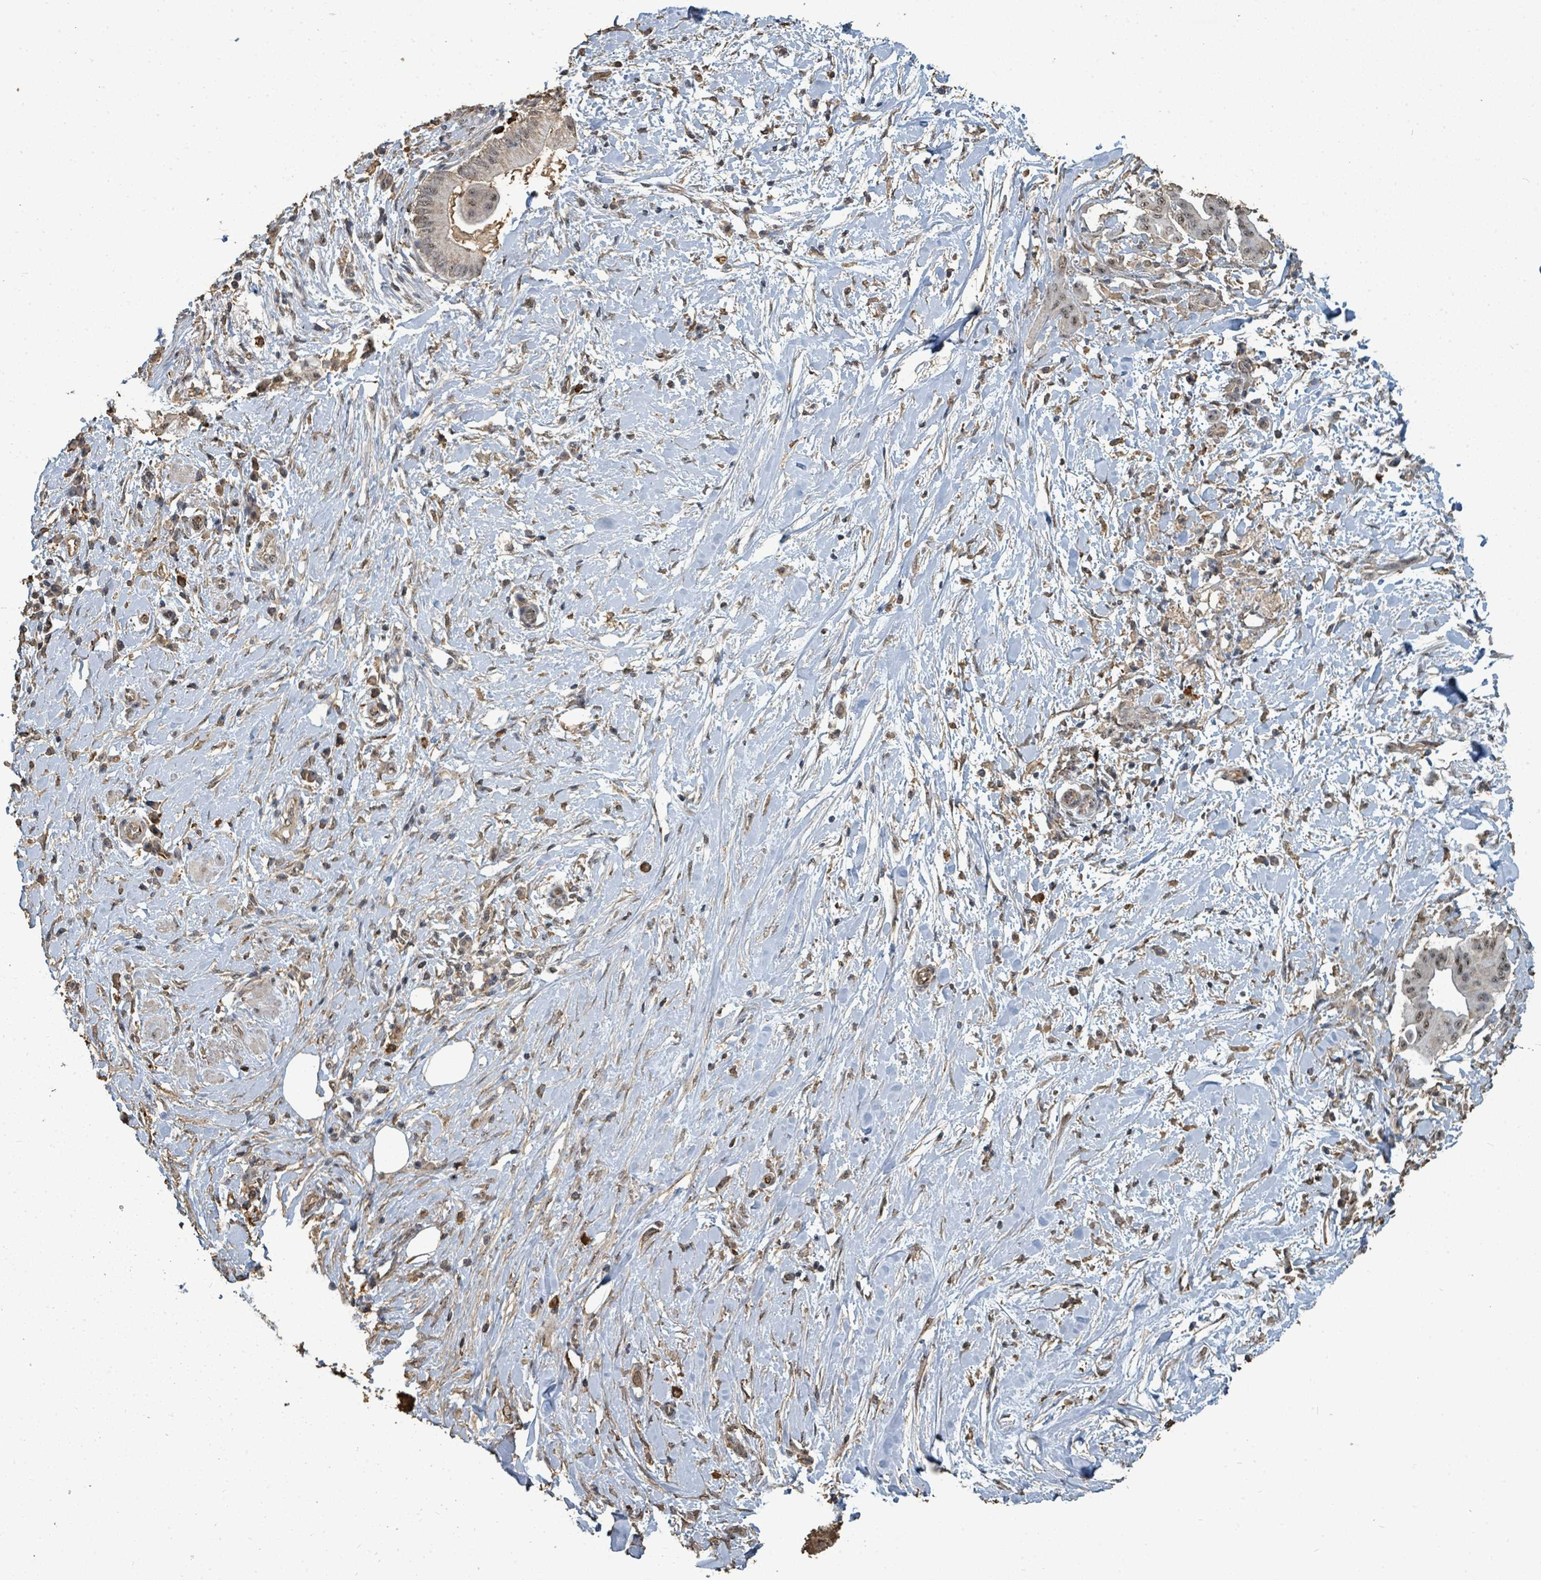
{"staining": {"intensity": "weak", "quantity": ">75%", "location": "nuclear"}, "tissue": "pancreatic cancer", "cell_type": "Tumor cells", "image_type": "cancer", "snomed": [{"axis": "morphology", "description": "Adenocarcinoma, NOS"}, {"axis": "topography", "description": "Pancreas"}], "caption": "IHC of pancreatic adenocarcinoma demonstrates low levels of weak nuclear staining in about >75% of tumor cells.", "gene": "C6orf52", "patient": {"sex": "male", "age": 68}}